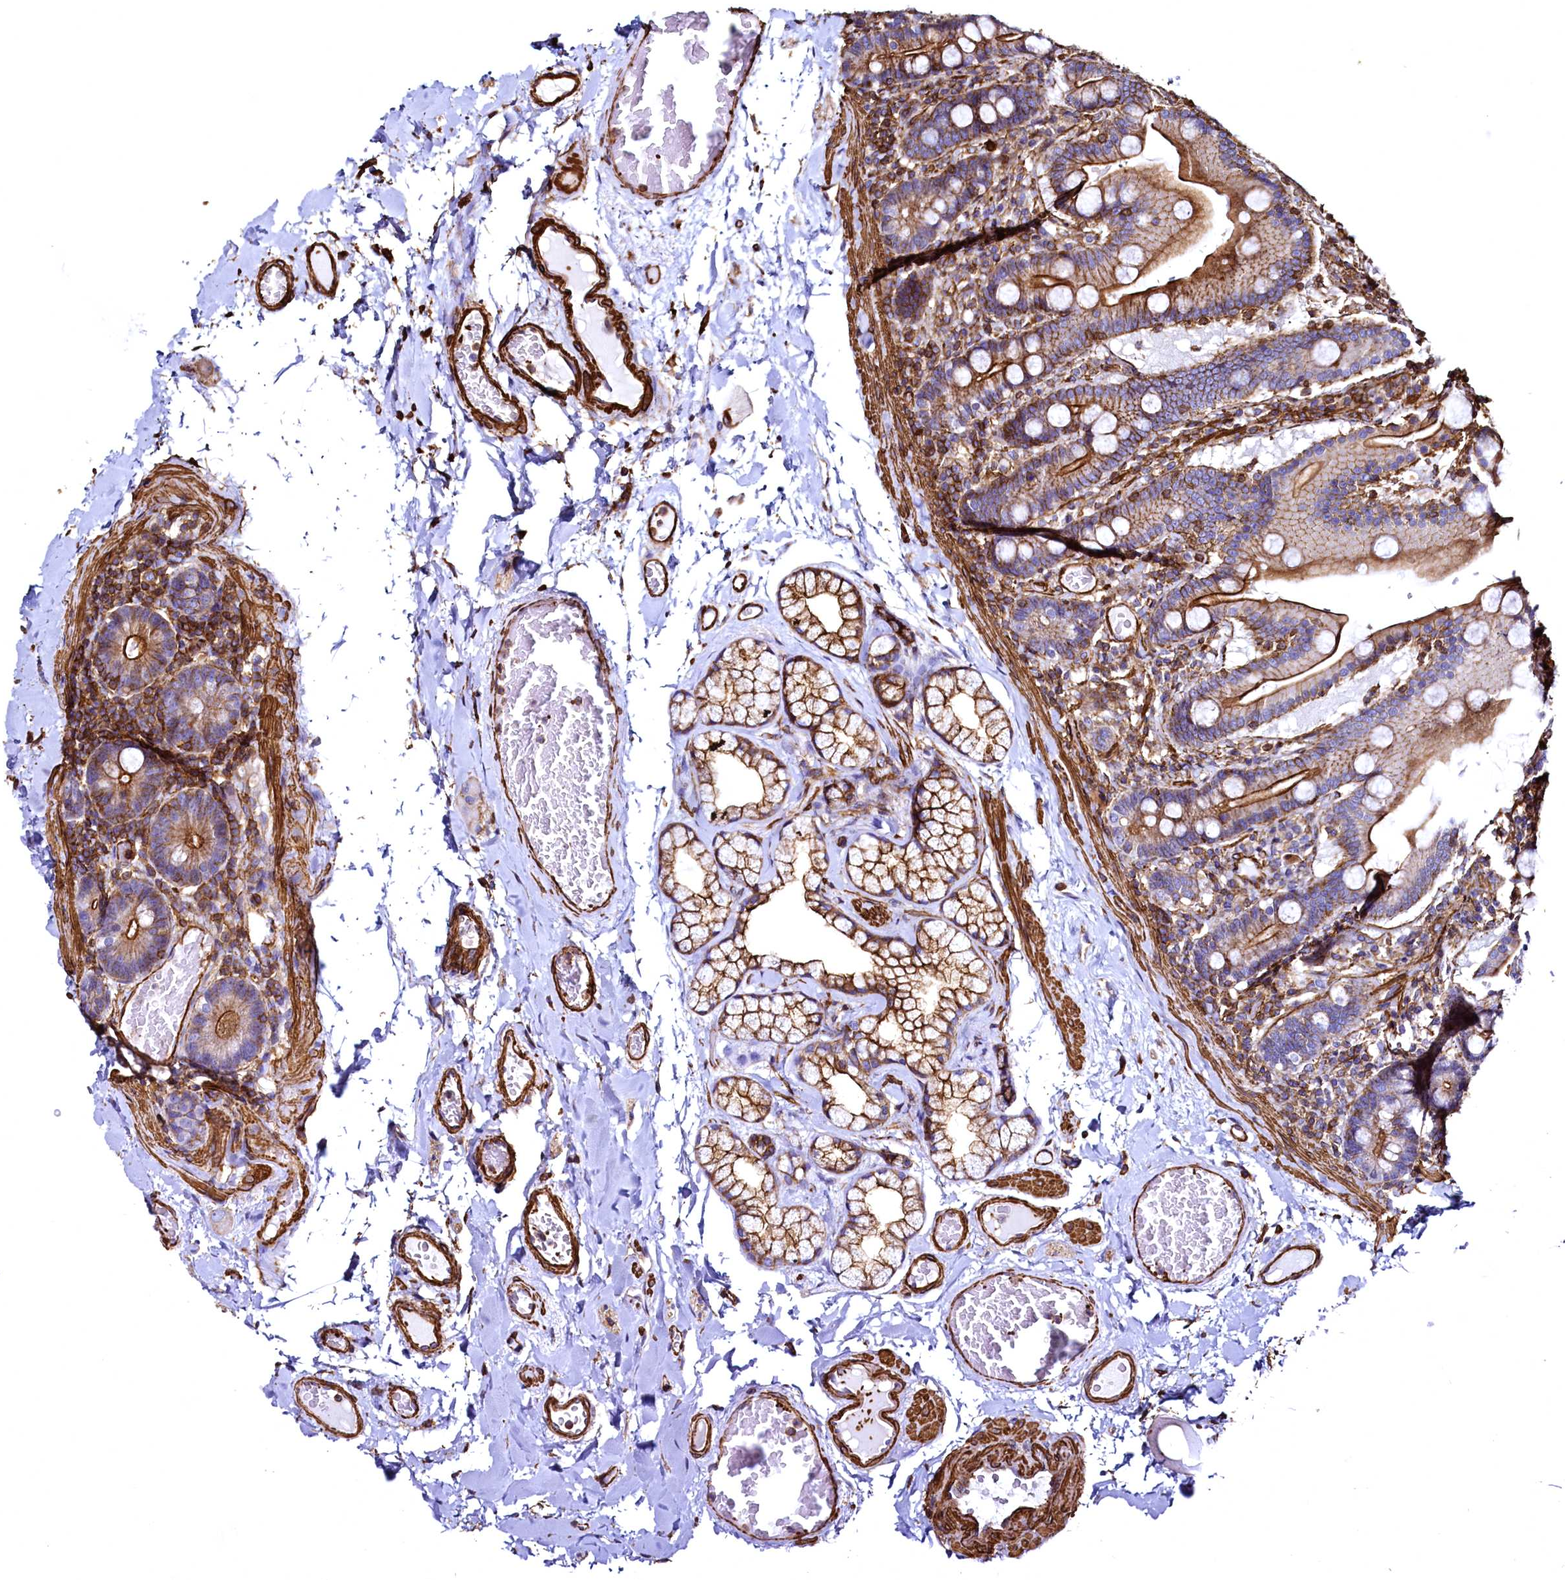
{"staining": {"intensity": "strong", "quantity": ">75%", "location": "cytoplasmic/membranous"}, "tissue": "duodenum", "cell_type": "Glandular cells", "image_type": "normal", "snomed": [{"axis": "morphology", "description": "Normal tissue, NOS"}, {"axis": "topography", "description": "Duodenum"}], "caption": "A high-resolution photomicrograph shows IHC staining of benign duodenum, which reveals strong cytoplasmic/membranous positivity in approximately >75% of glandular cells. Using DAB (brown) and hematoxylin (blue) stains, captured at high magnification using brightfield microscopy.", "gene": "THBS1", "patient": {"sex": "male", "age": 55}}